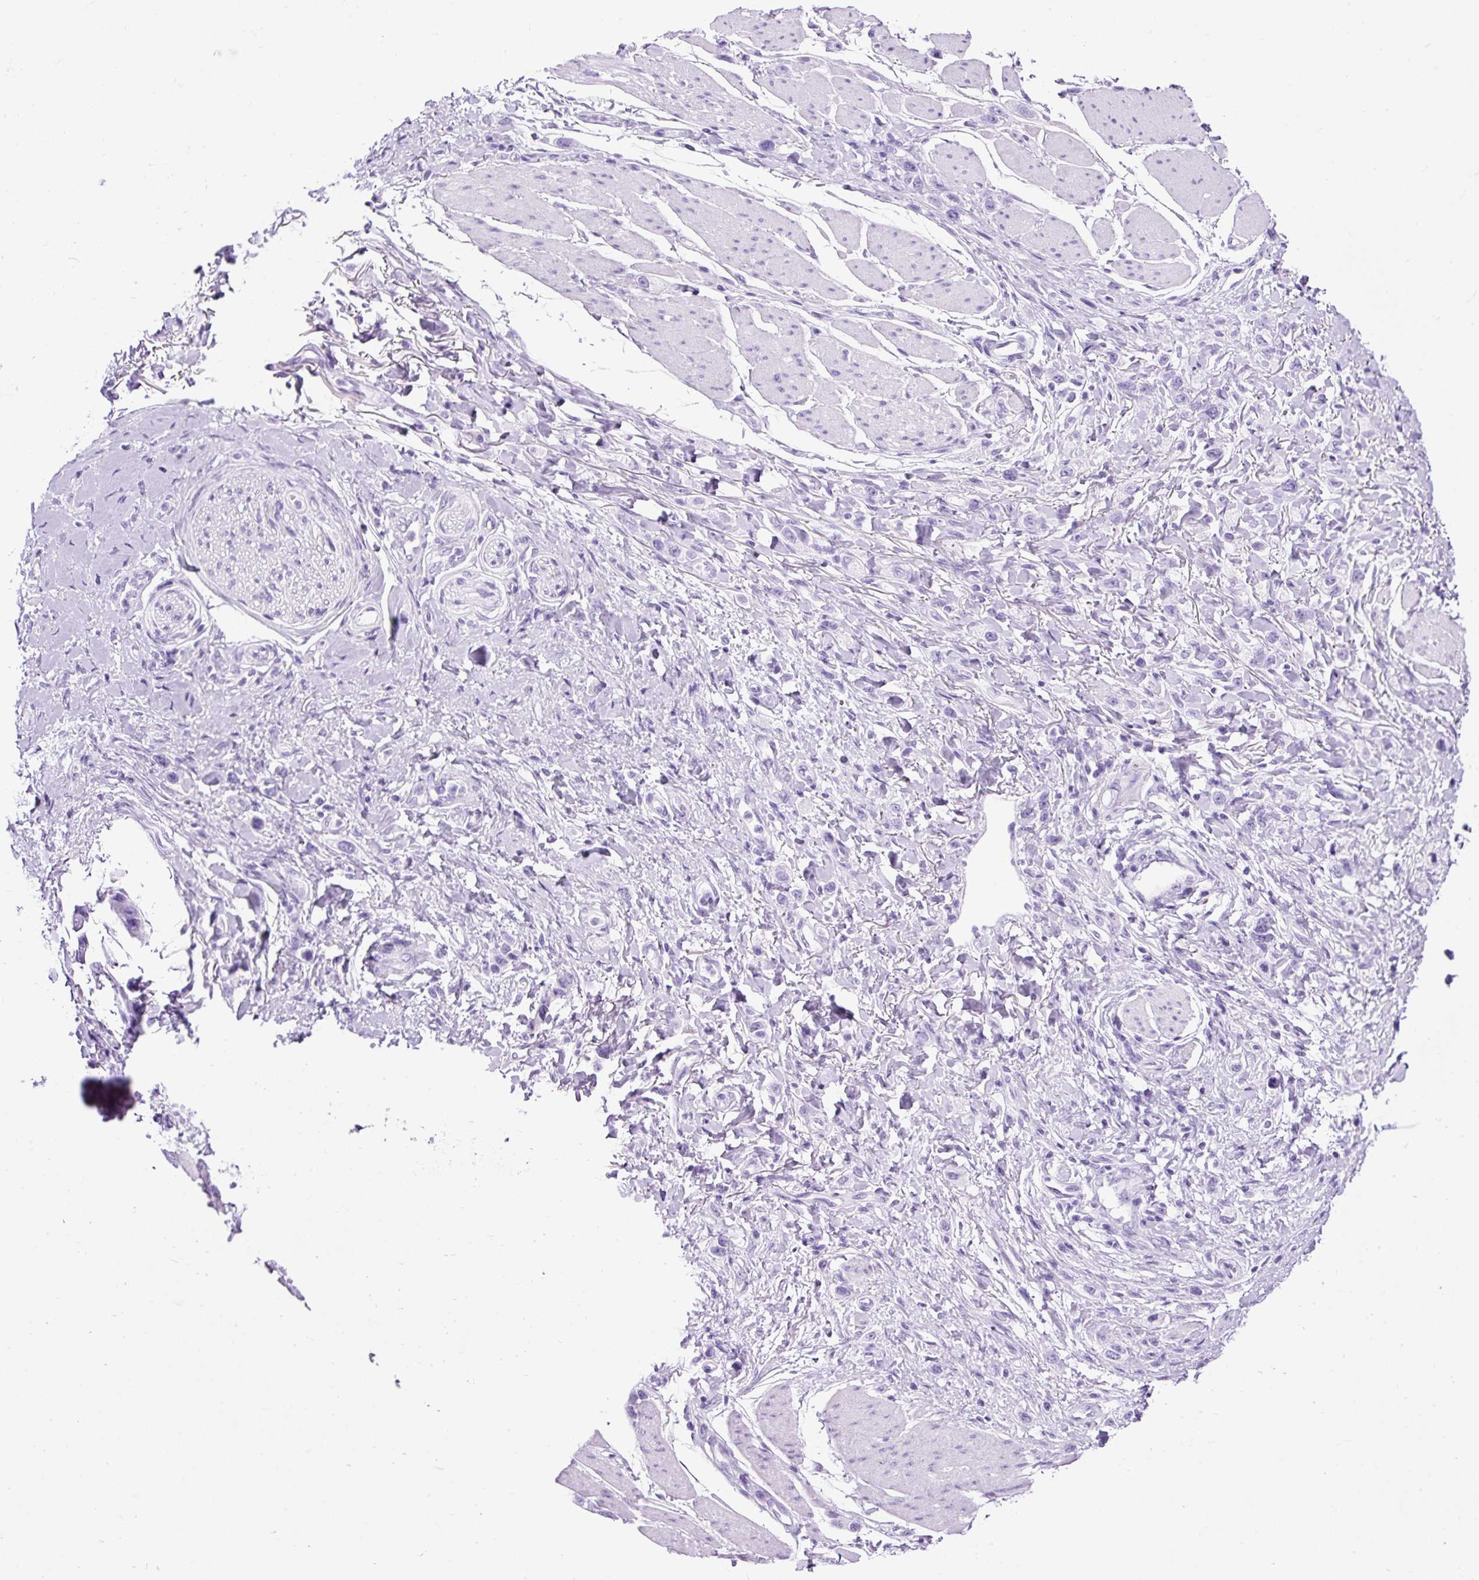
{"staining": {"intensity": "negative", "quantity": "none", "location": "none"}, "tissue": "stomach cancer", "cell_type": "Tumor cells", "image_type": "cancer", "snomed": [{"axis": "morphology", "description": "Adenocarcinoma, NOS"}, {"axis": "topography", "description": "Stomach"}], "caption": "This is an IHC photomicrograph of human stomach cancer (adenocarcinoma). There is no expression in tumor cells.", "gene": "PDIA2", "patient": {"sex": "female", "age": 65}}